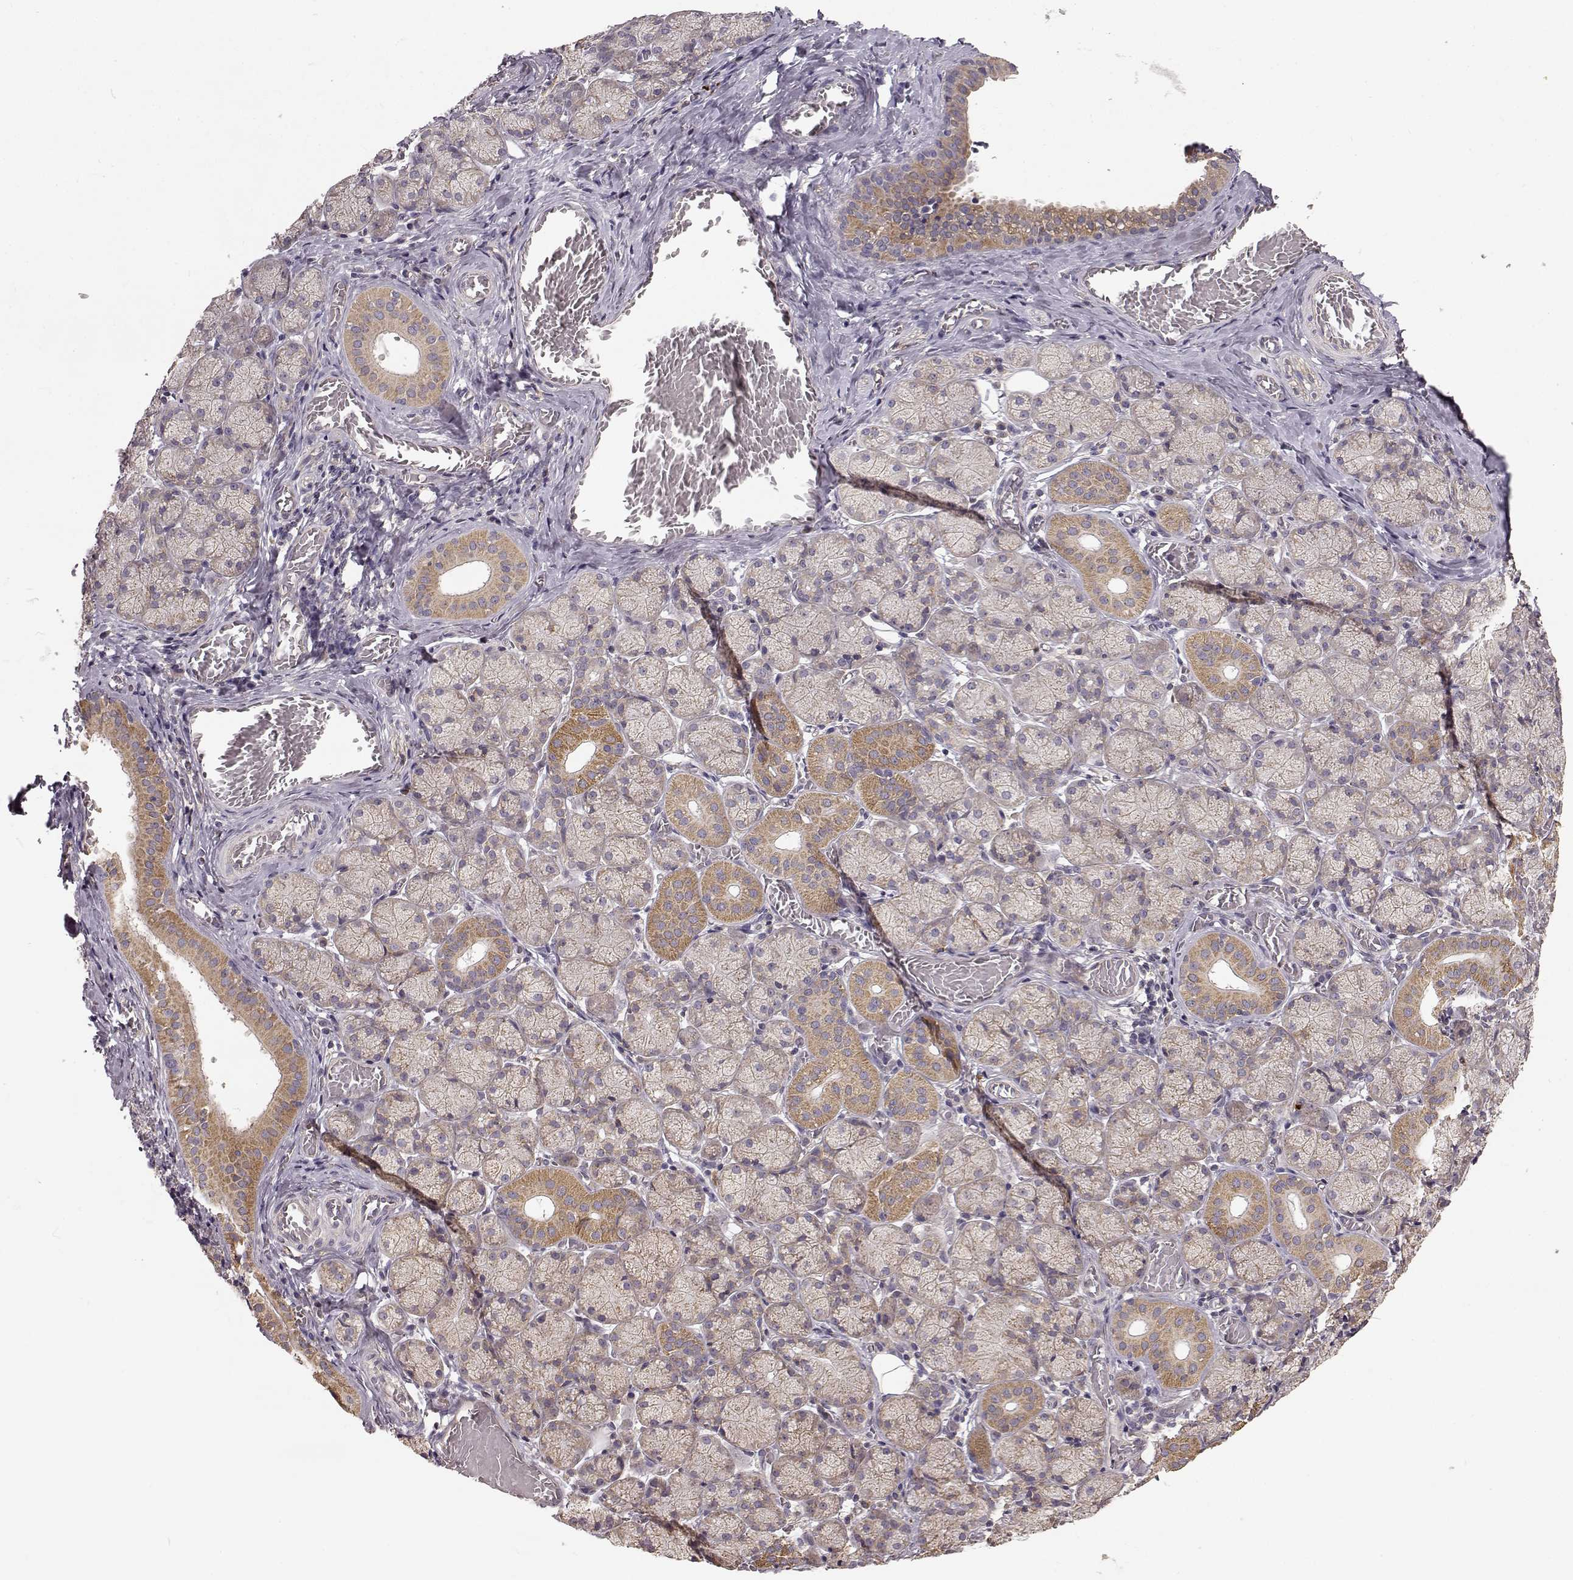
{"staining": {"intensity": "moderate", "quantity": "25%-75%", "location": "cytoplasmic/membranous"}, "tissue": "salivary gland", "cell_type": "Glandular cells", "image_type": "normal", "snomed": [{"axis": "morphology", "description": "Normal tissue, NOS"}, {"axis": "topography", "description": "Salivary gland"}, {"axis": "topography", "description": "Peripheral nerve tissue"}], "caption": "Immunohistochemical staining of benign salivary gland exhibits medium levels of moderate cytoplasmic/membranous positivity in about 25%-75% of glandular cells.", "gene": "ERBB3", "patient": {"sex": "female", "age": 24}}